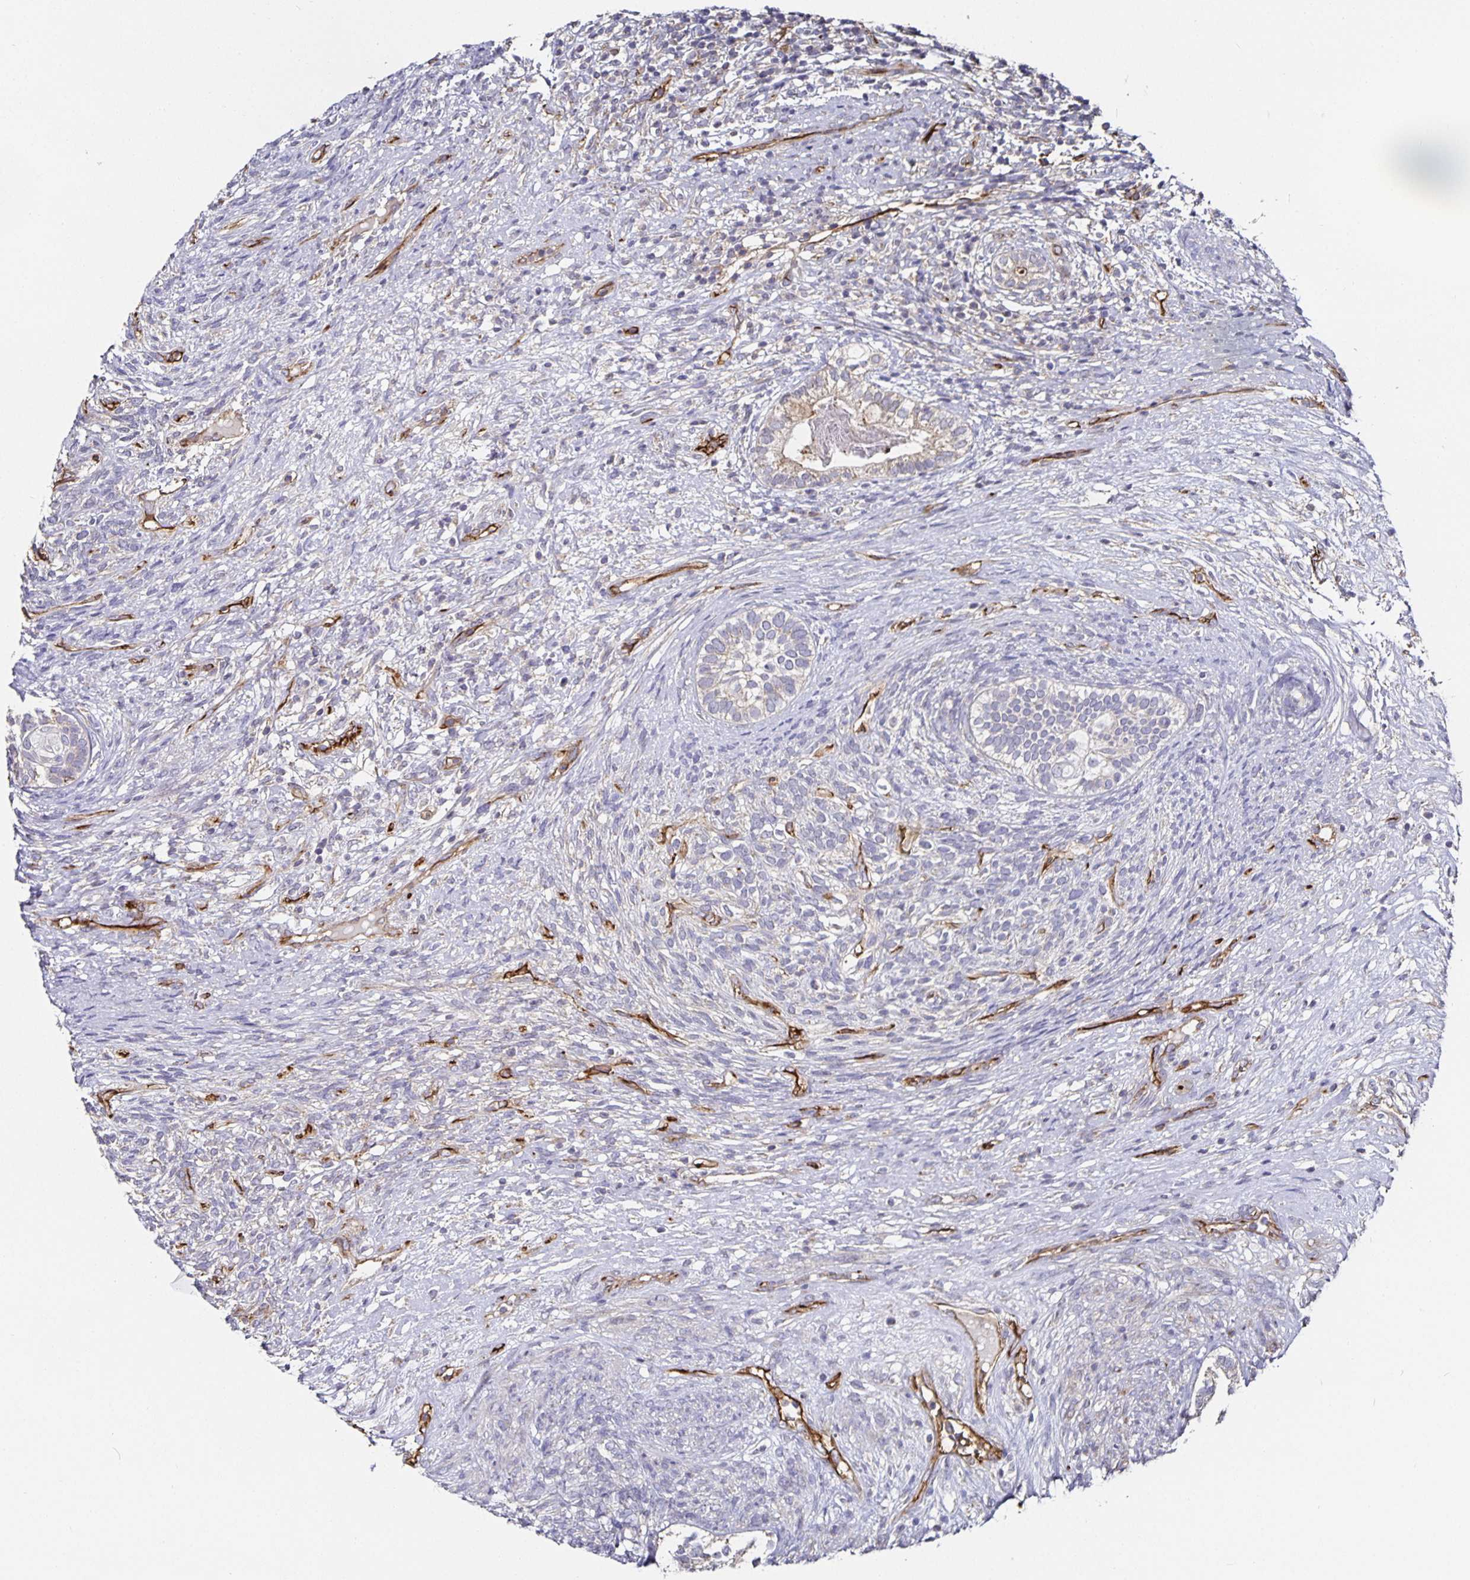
{"staining": {"intensity": "negative", "quantity": "none", "location": "none"}, "tissue": "testis cancer", "cell_type": "Tumor cells", "image_type": "cancer", "snomed": [{"axis": "morphology", "description": "Seminoma, NOS"}, {"axis": "morphology", "description": "Carcinoma, Embryonal, NOS"}, {"axis": "topography", "description": "Testis"}], "caption": "IHC of seminoma (testis) reveals no positivity in tumor cells.", "gene": "PODXL", "patient": {"sex": "male", "age": 41}}